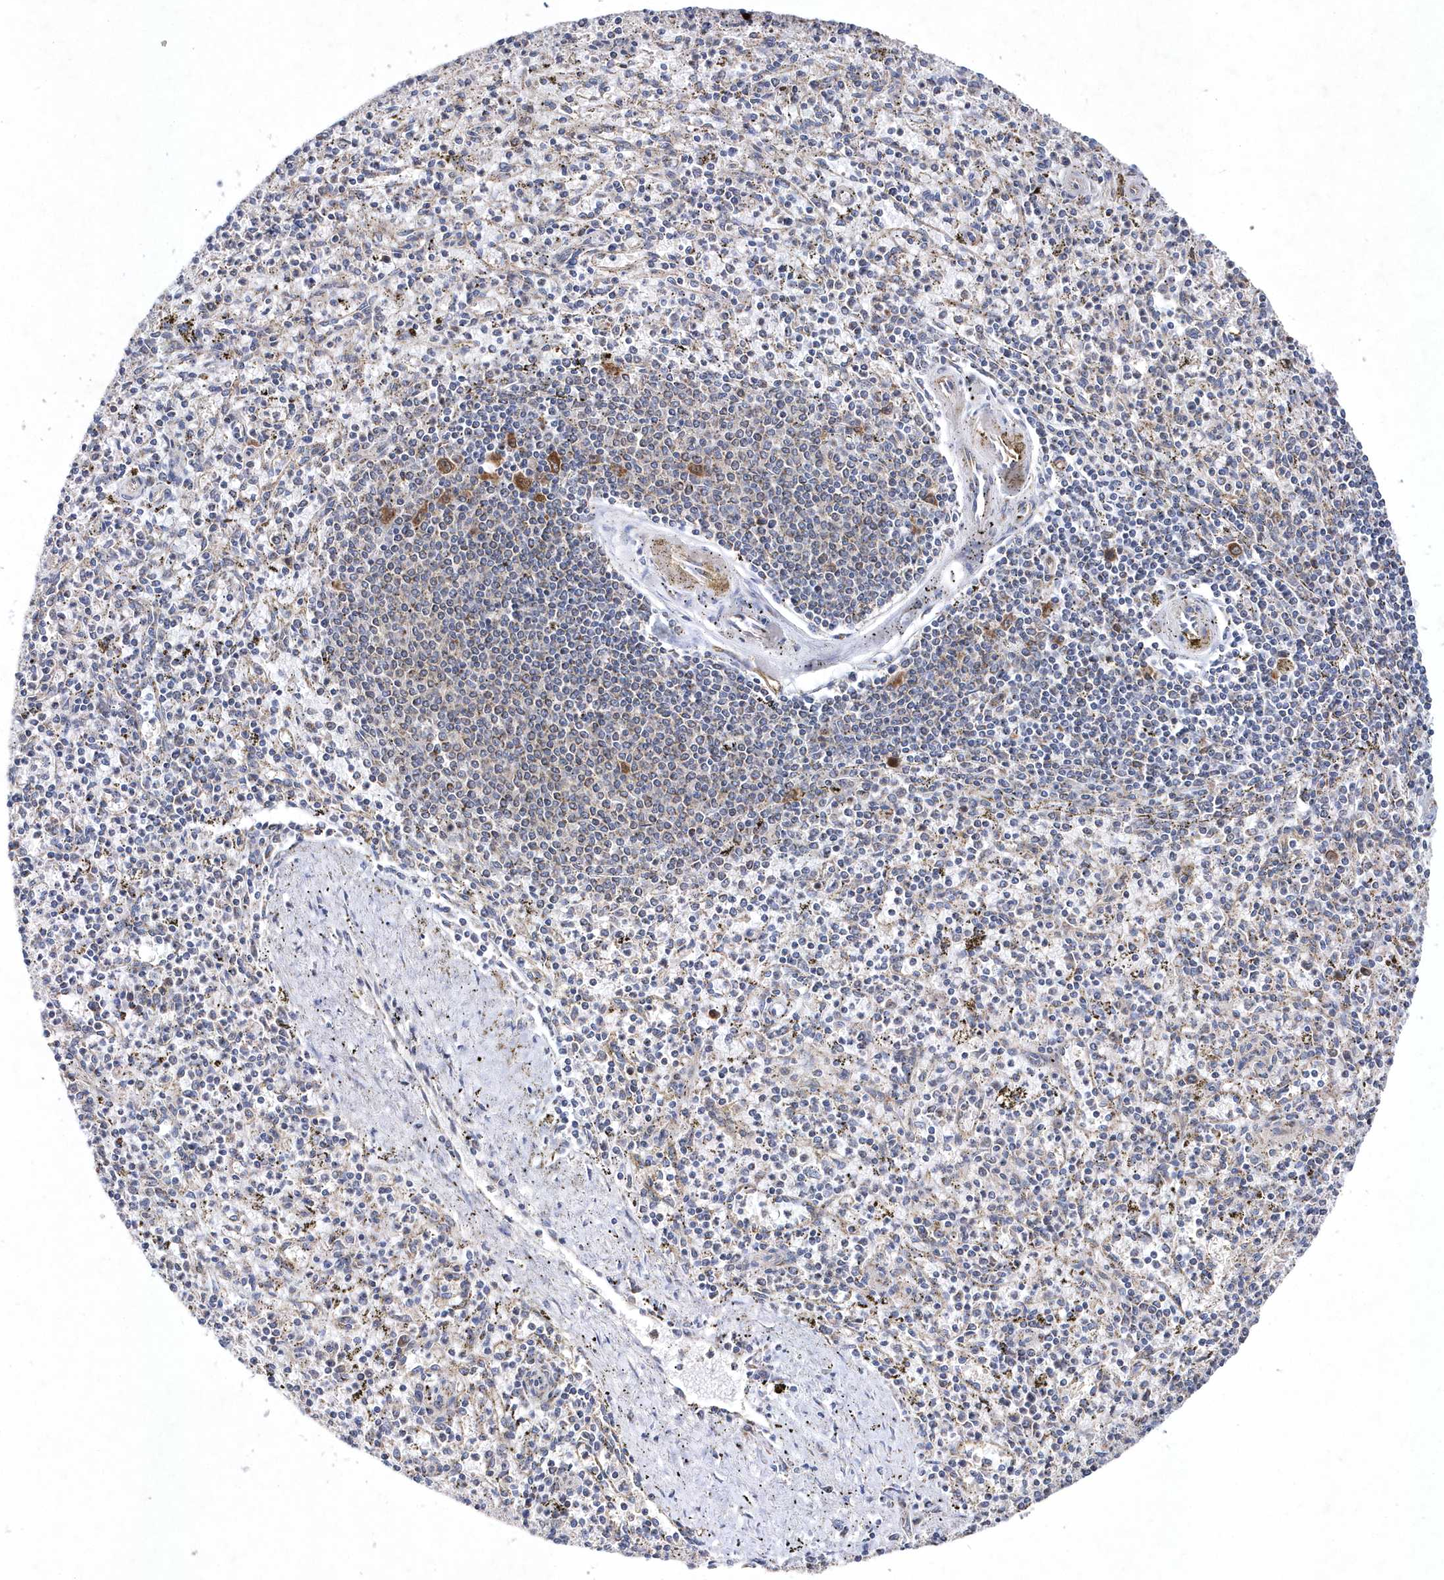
{"staining": {"intensity": "moderate", "quantity": "<25%", "location": "cytoplasmic/membranous"}, "tissue": "spleen", "cell_type": "Cells in red pulp", "image_type": "normal", "snomed": [{"axis": "morphology", "description": "Normal tissue, NOS"}, {"axis": "topography", "description": "Spleen"}], "caption": "Spleen stained with DAB (3,3'-diaminobenzidine) immunohistochemistry demonstrates low levels of moderate cytoplasmic/membranous positivity in about <25% of cells in red pulp. (DAB (3,3'-diaminobenzidine) IHC with brightfield microscopy, high magnification).", "gene": "JKAMP", "patient": {"sex": "male", "age": 72}}